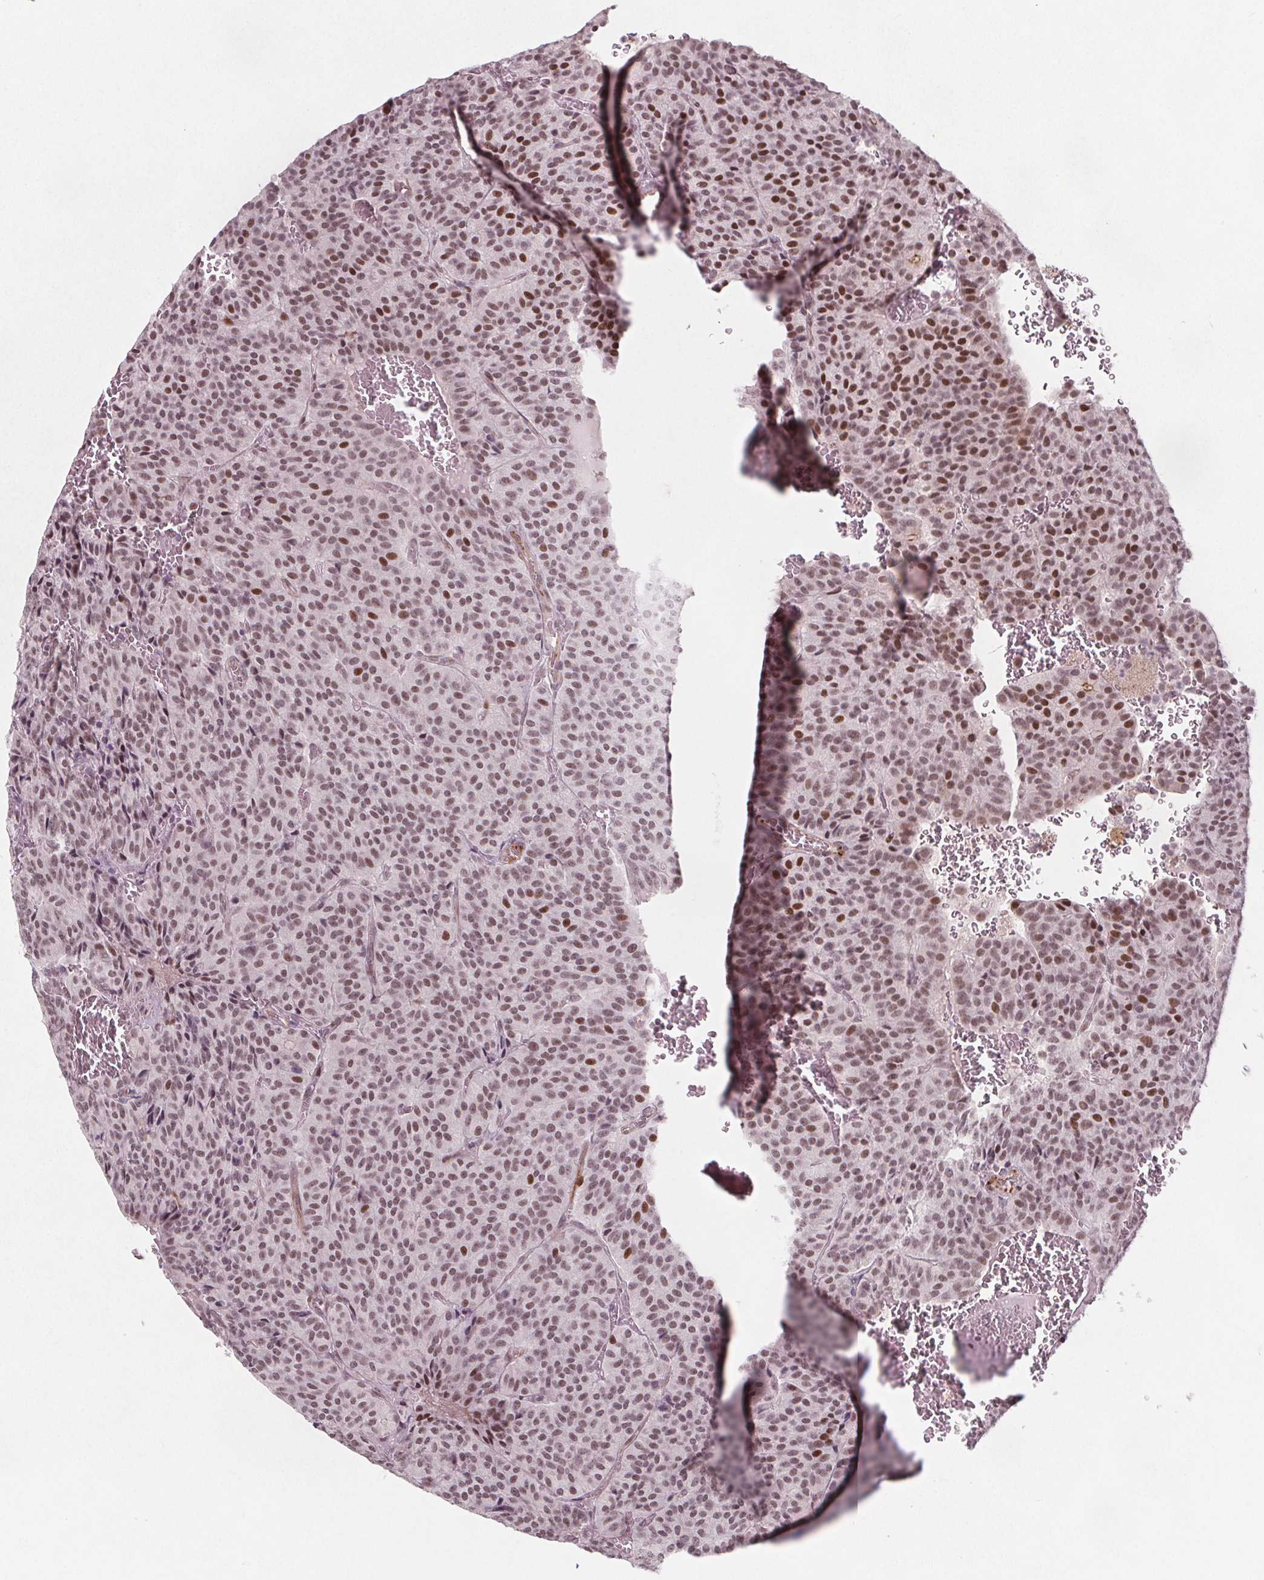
{"staining": {"intensity": "moderate", "quantity": ">75%", "location": "nuclear"}, "tissue": "carcinoid", "cell_type": "Tumor cells", "image_type": "cancer", "snomed": [{"axis": "morphology", "description": "Carcinoid, malignant, NOS"}, {"axis": "topography", "description": "Lung"}], "caption": "Carcinoid (malignant) stained with a protein marker reveals moderate staining in tumor cells.", "gene": "TAF6L", "patient": {"sex": "male", "age": 70}}